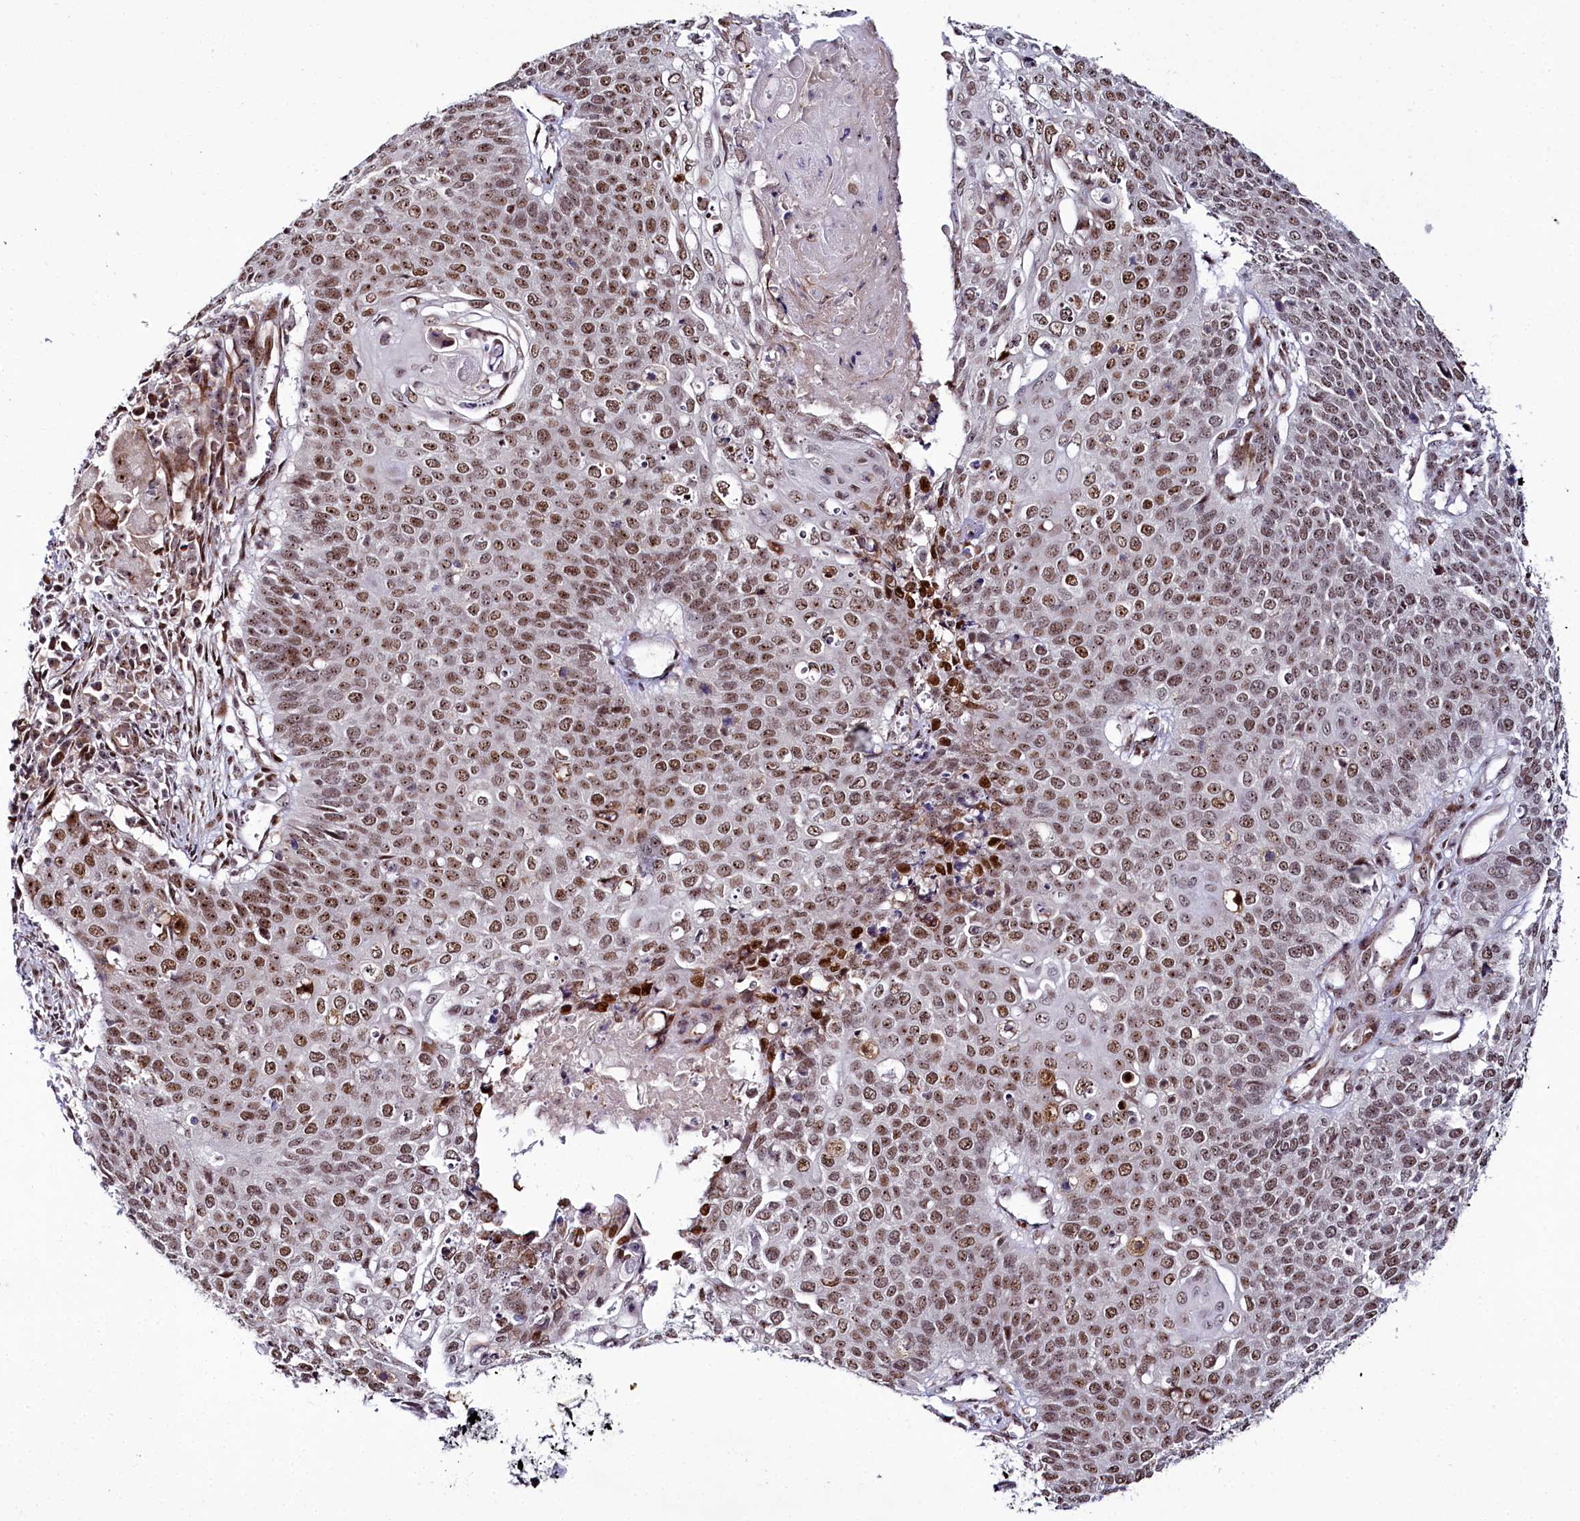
{"staining": {"intensity": "moderate", "quantity": ">75%", "location": "nuclear"}, "tissue": "cervical cancer", "cell_type": "Tumor cells", "image_type": "cancer", "snomed": [{"axis": "morphology", "description": "Squamous cell carcinoma, NOS"}, {"axis": "topography", "description": "Cervix"}], "caption": "Approximately >75% of tumor cells in human cervical cancer display moderate nuclear protein staining as visualized by brown immunohistochemical staining.", "gene": "TCOF1", "patient": {"sex": "female", "age": 39}}